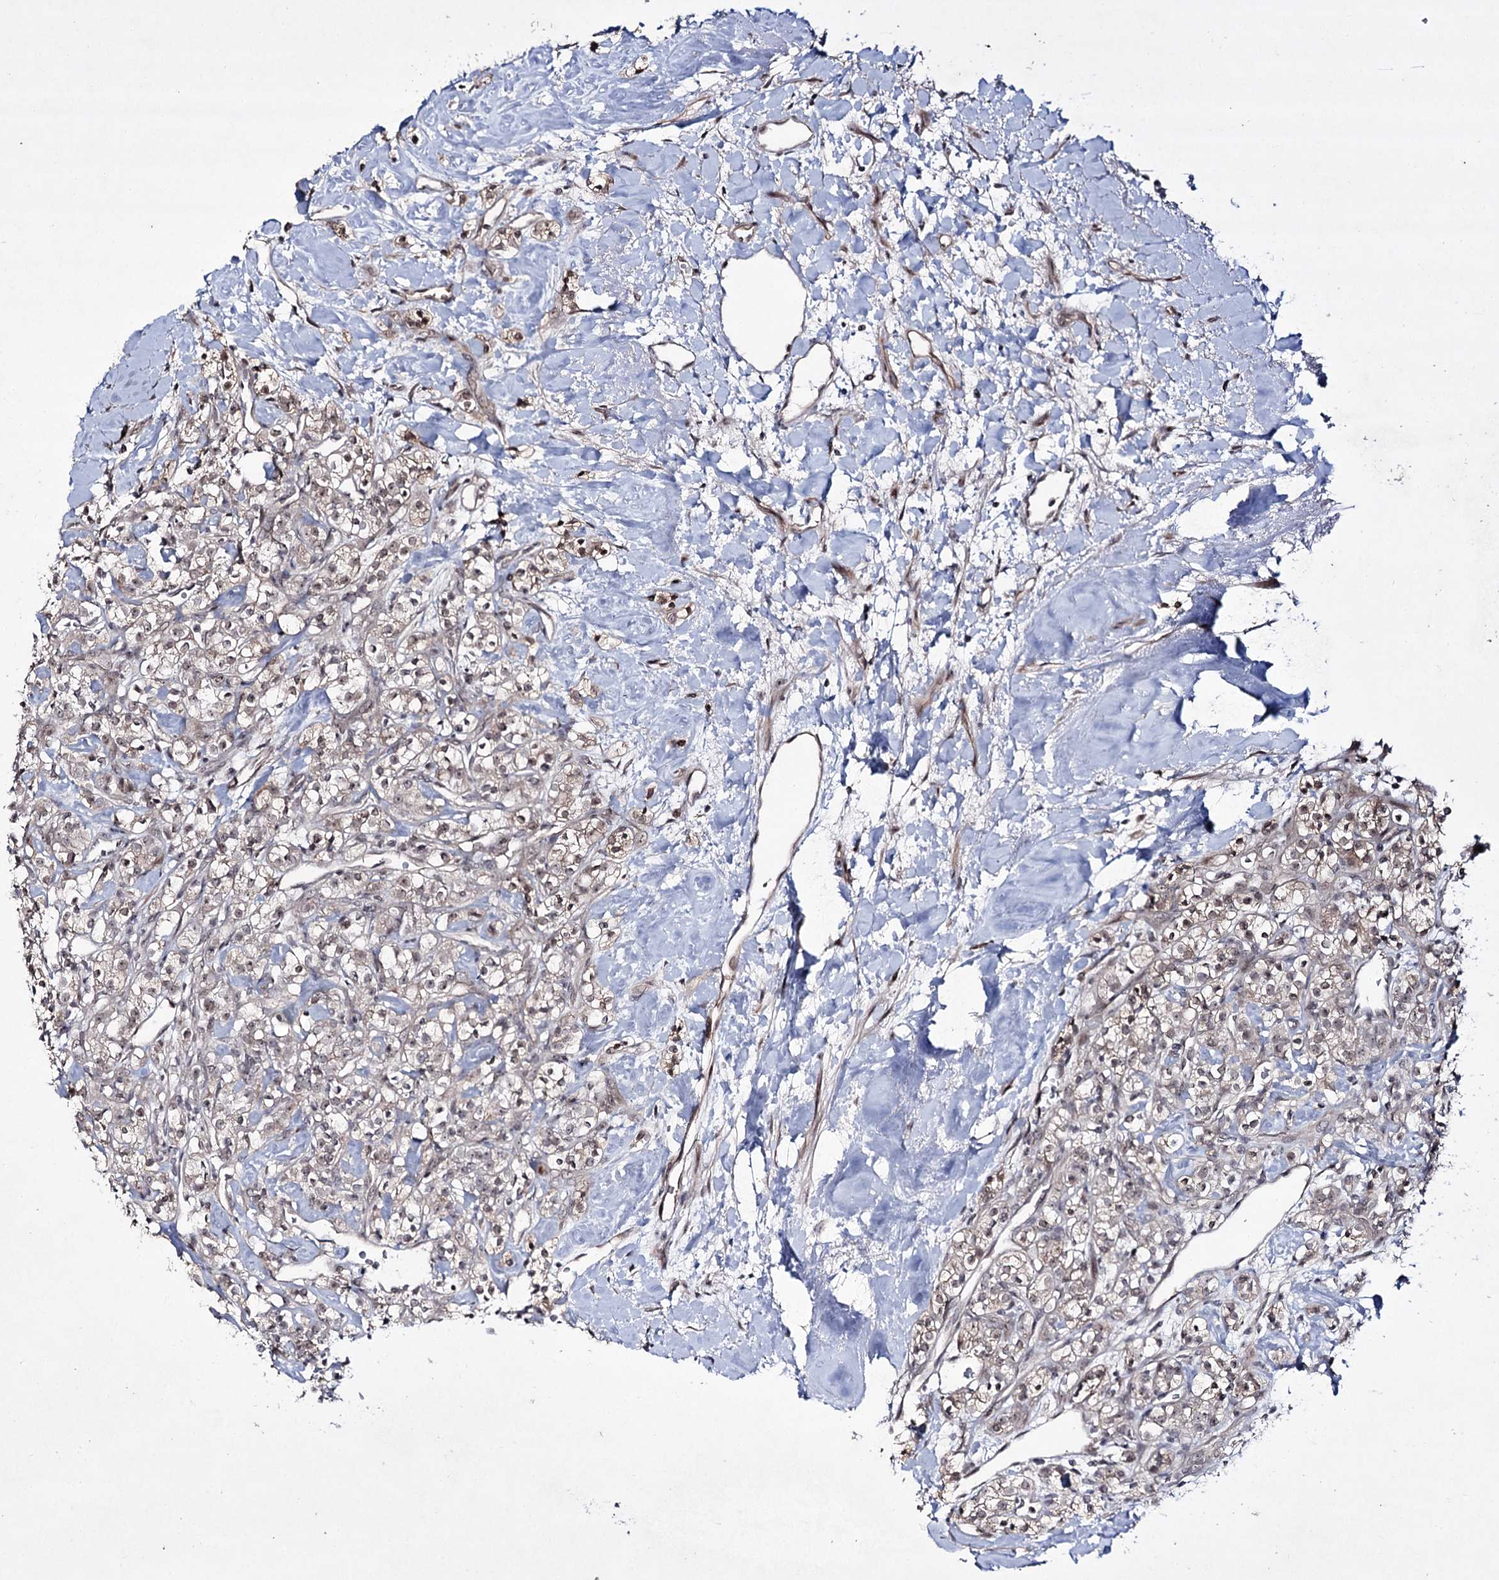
{"staining": {"intensity": "weak", "quantity": ">75%", "location": "nuclear"}, "tissue": "renal cancer", "cell_type": "Tumor cells", "image_type": "cancer", "snomed": [{"axis": "morphology", "description": "Adenocarcinoma, NOS"}, {"axis": "topography", "description": "Kidney"}], "caption": "Immunohistochemical staining of renal cancer displays low levels of weak nuclear protein staining in about >75% of tumor cells.", "gene": "HOXC11", "patient": {"sex": "male", "age": 77}}